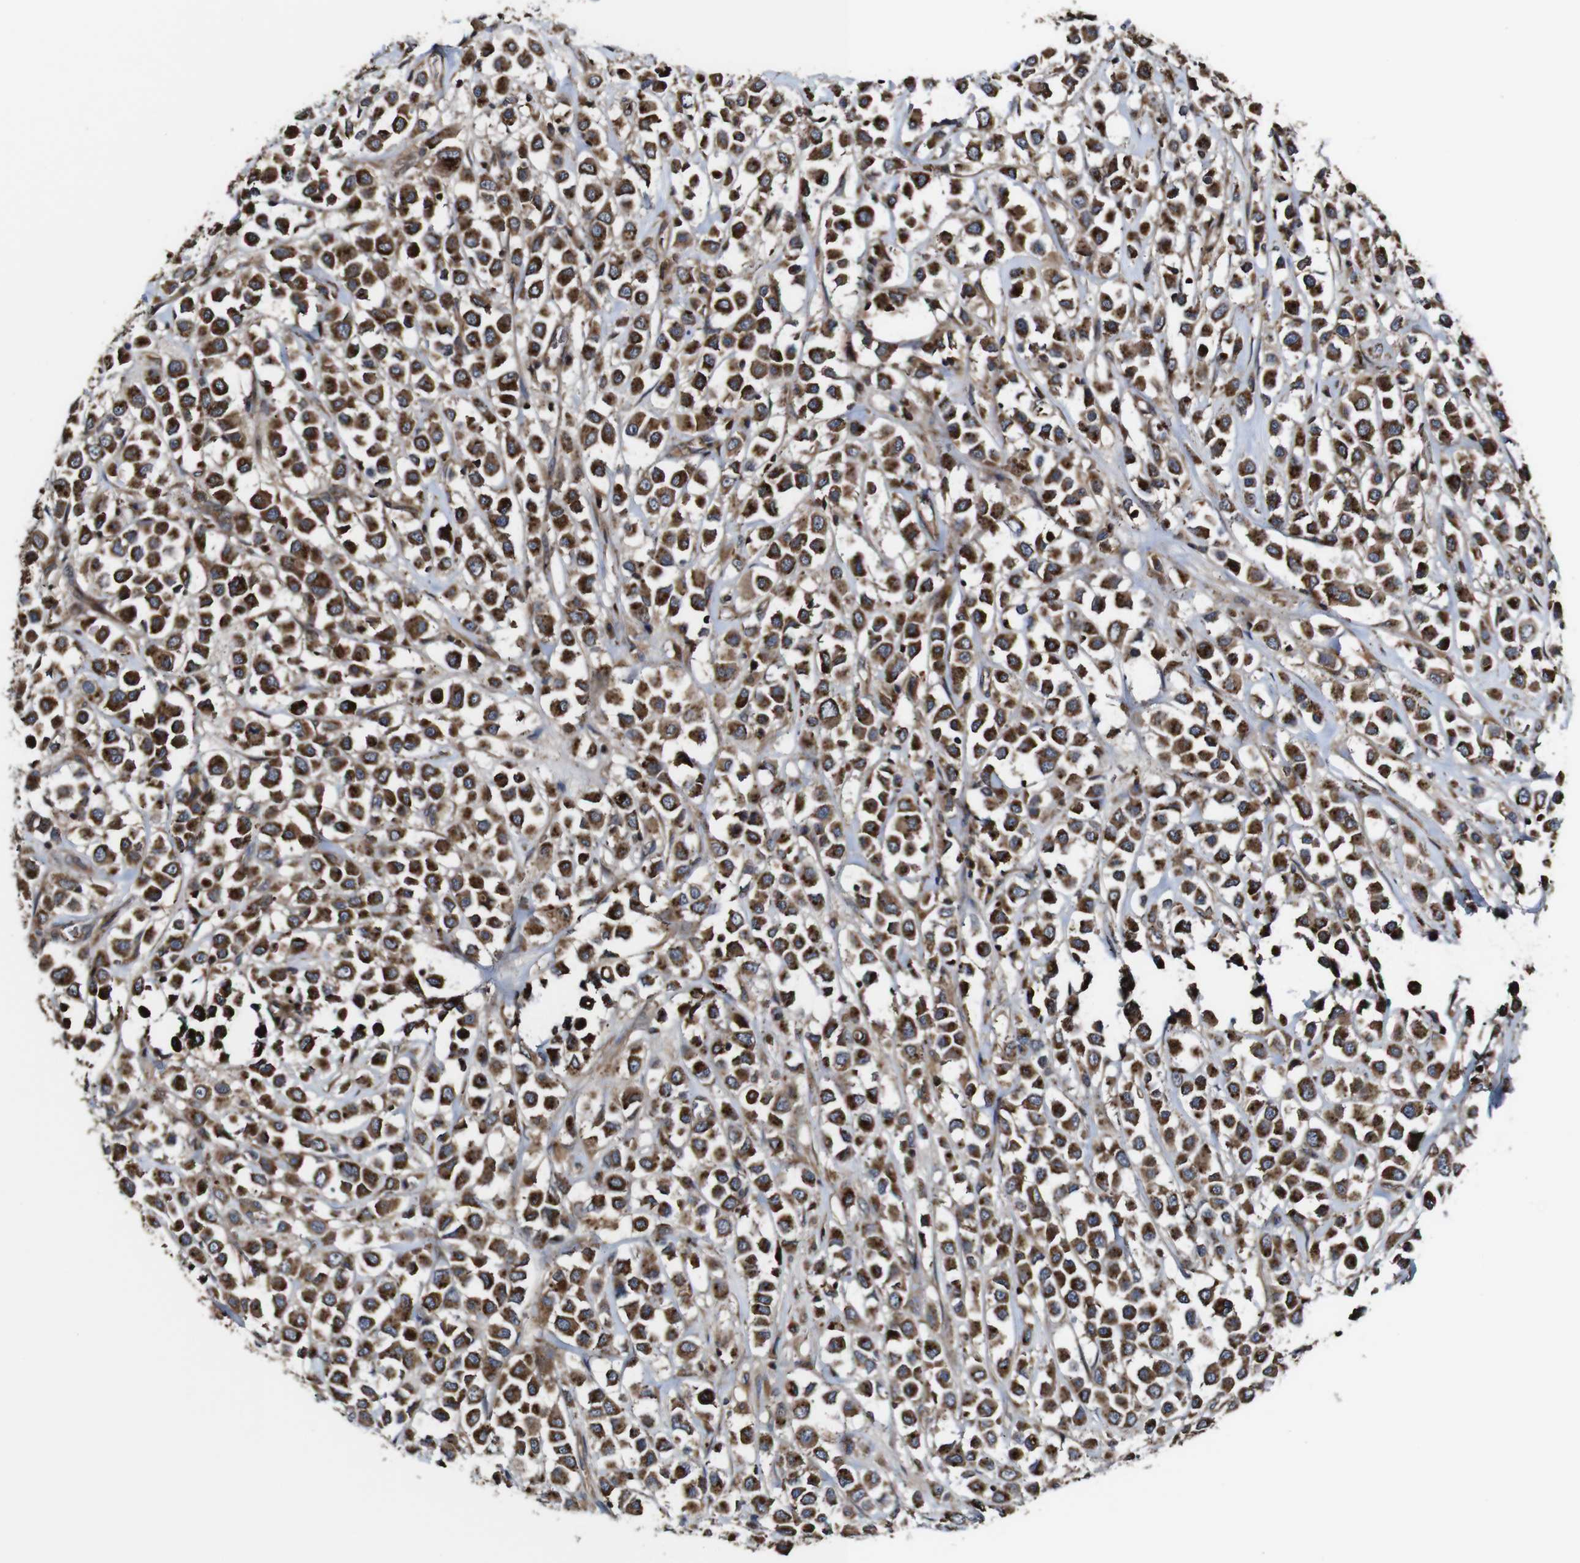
{"staining": {"intensity": "strong", "quantity": ">75%", "location": "cytoplasmic/membranous"}, "tissue": "breast cancer", "cell_type": "Tumor cells", "image_type": "cancer", "snomed": [{"axis": "morphology", "description": "Duct carcinoma"}, {"axis": "topography", "description": "Breast"}], "caption": "A histopathology image of breast cancer stained for a protein demonstrates strong cytoplasmic/membranous brown staining in tumor cells.", "gene": "TNIK", "patient": {"sex": "female", "age": 61}}